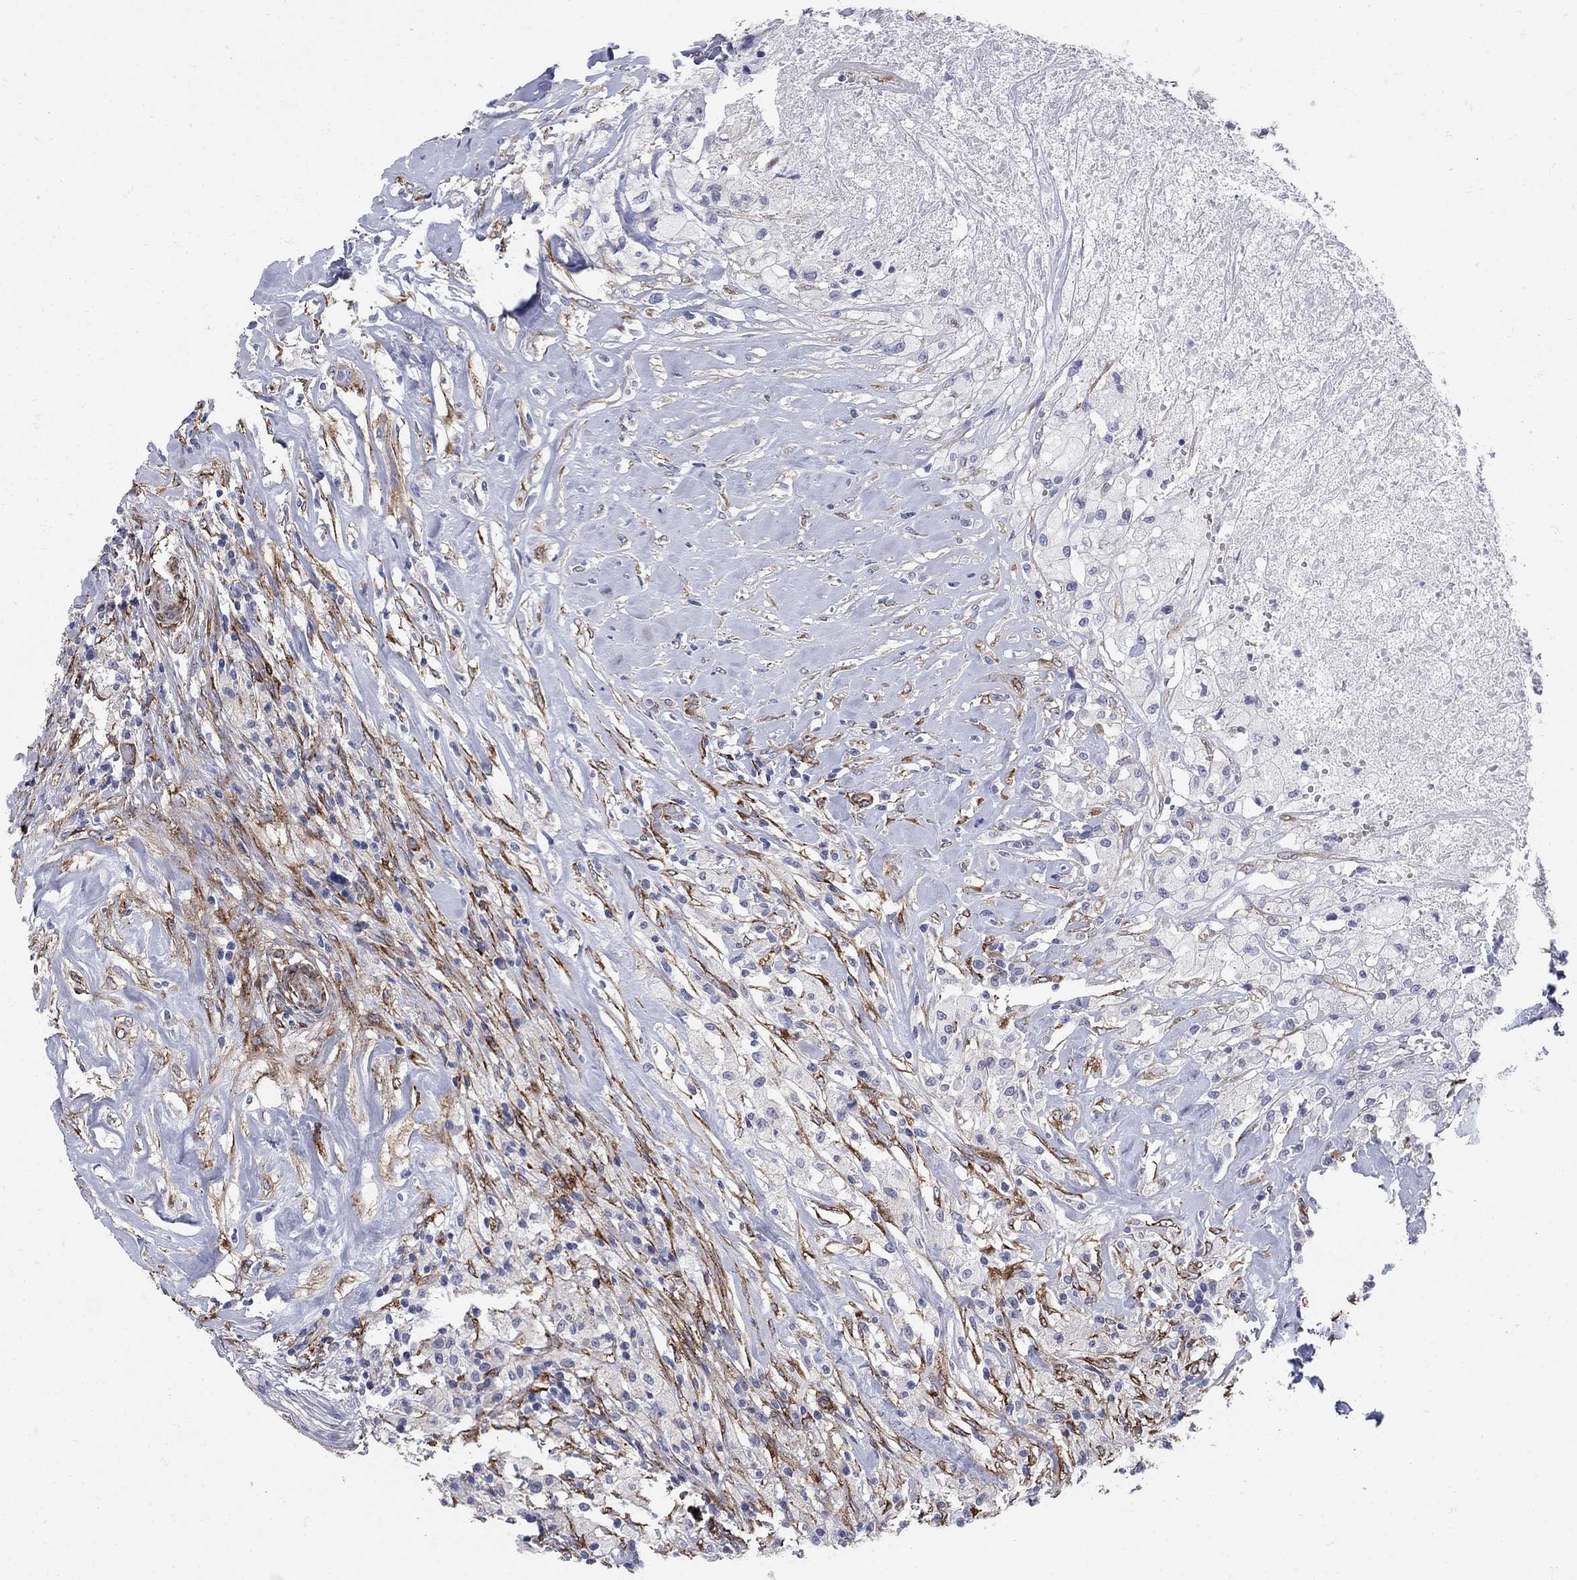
{"staining": {"intensity": "negative", "quantity": "none", "location": "none"}, "tissue": "testis cancer", "cell_type": "Tumor cells", "image_type": "cancer", "snomed": [{"axis": "morphology", "description": "Necrosis, NOS"}, {"axis": "morphology", "description": "Carcinoma, Embryonal, NOS"}, {"axis": "topography", "description": "Testis"}], "caption": "The immunohistochemistry (IHC) histopathology image has no significant positivity in tumor cells of testis cancer (embryonal carcinoma) tissue.", "gene": "SEPTIN8", "patient": {"sex": "male", "age": 19}}